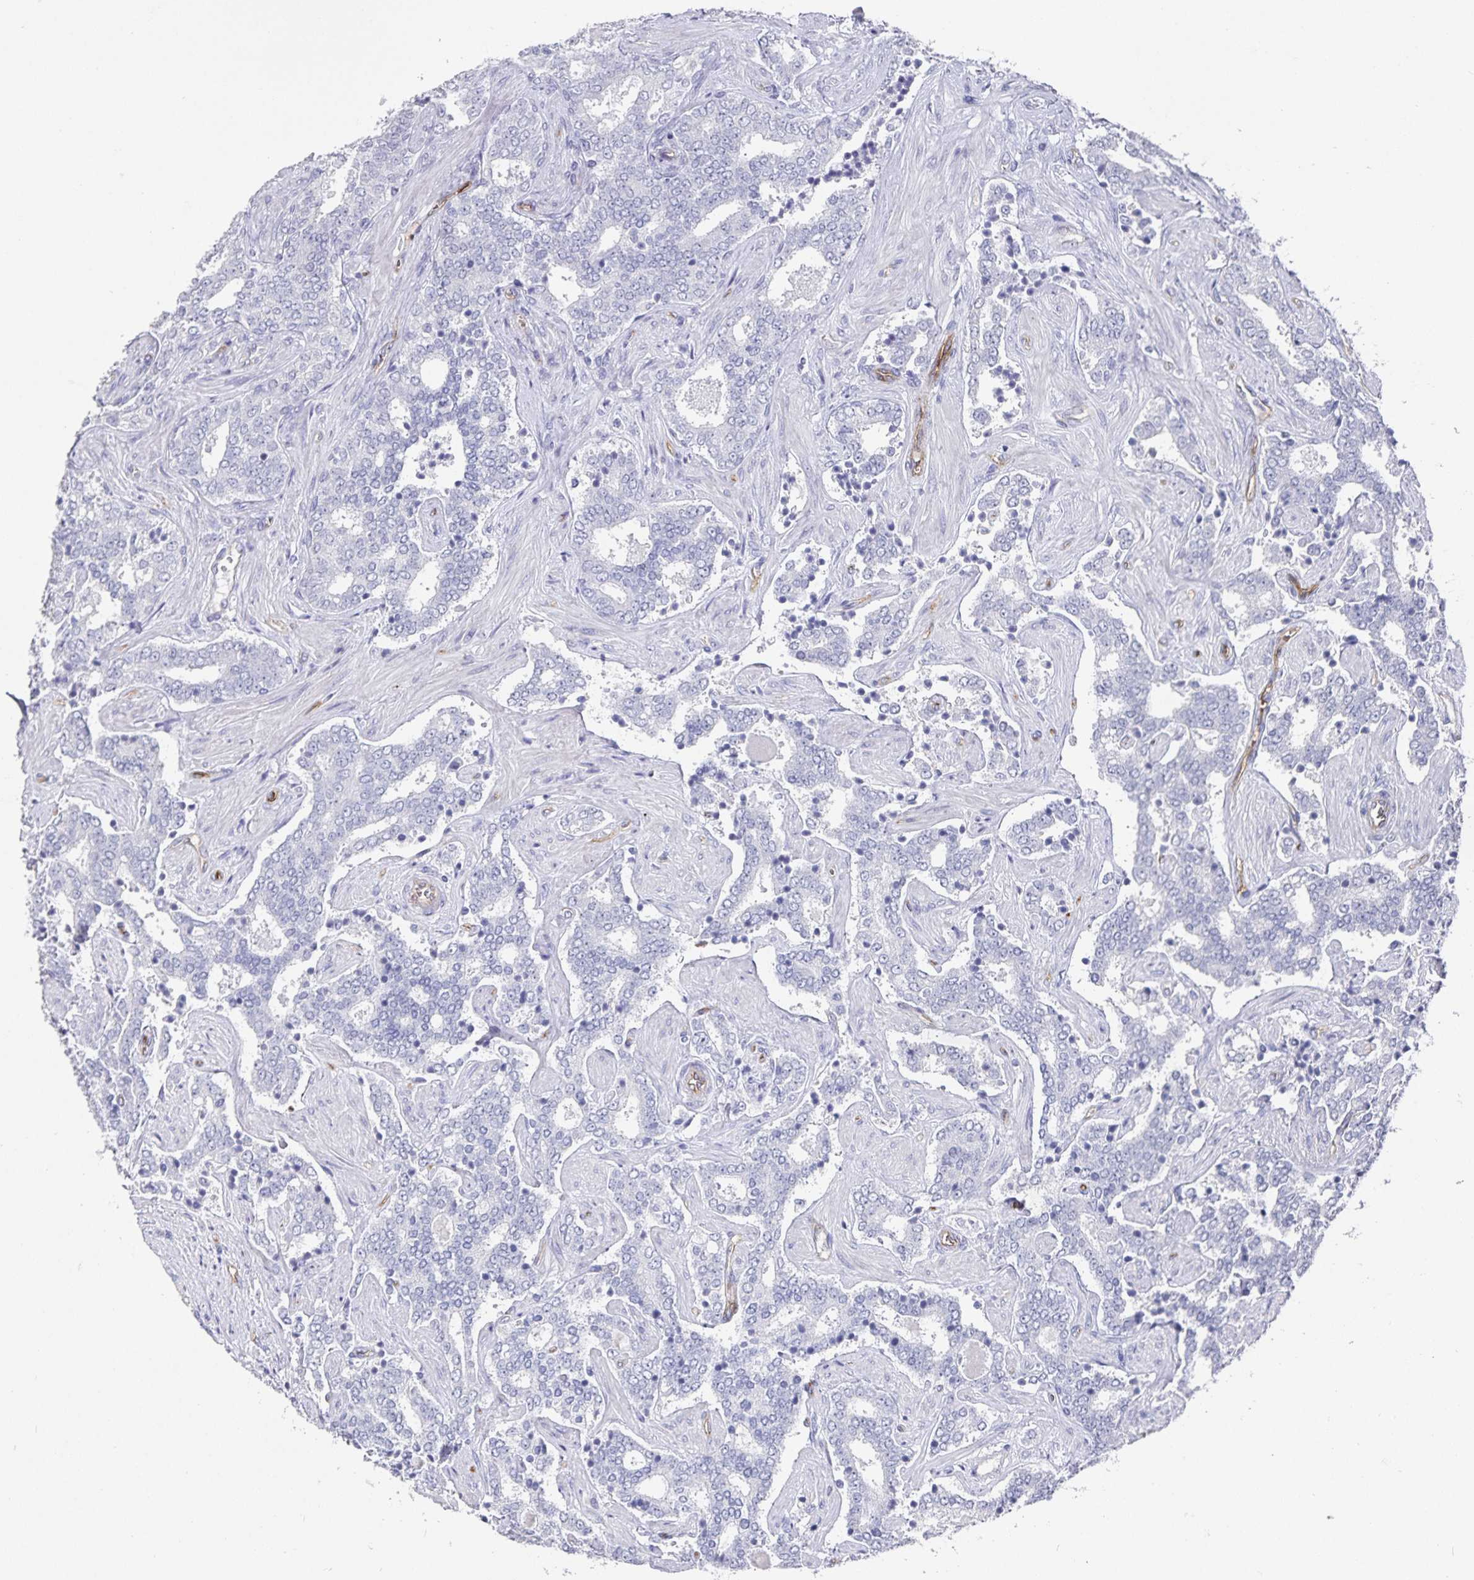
{"staining": {"intensity": "negative", "quantity": "none", "location": "none"}, "tissue": "prostate cancer", "cell_type": "Tumor cells", "image_type": "cancer", "snomed": [{"axis": "morphology", "description": "Adenocarcinoma, High grade"}, {"axis": "topography", "description": "Prostate"}], "caption": "DAB (3,3'-diaminobenzidine) immunohistochemical staining of prostate cancer shows no significant expression in tumor cells. (Brightfield microscopy of DAB (3,3'-diaminobenzidine) immunohistochemistry (IHC) at high magnification).", "gene": "PODXL", "patient": {"sex": "male", "age": 60}}